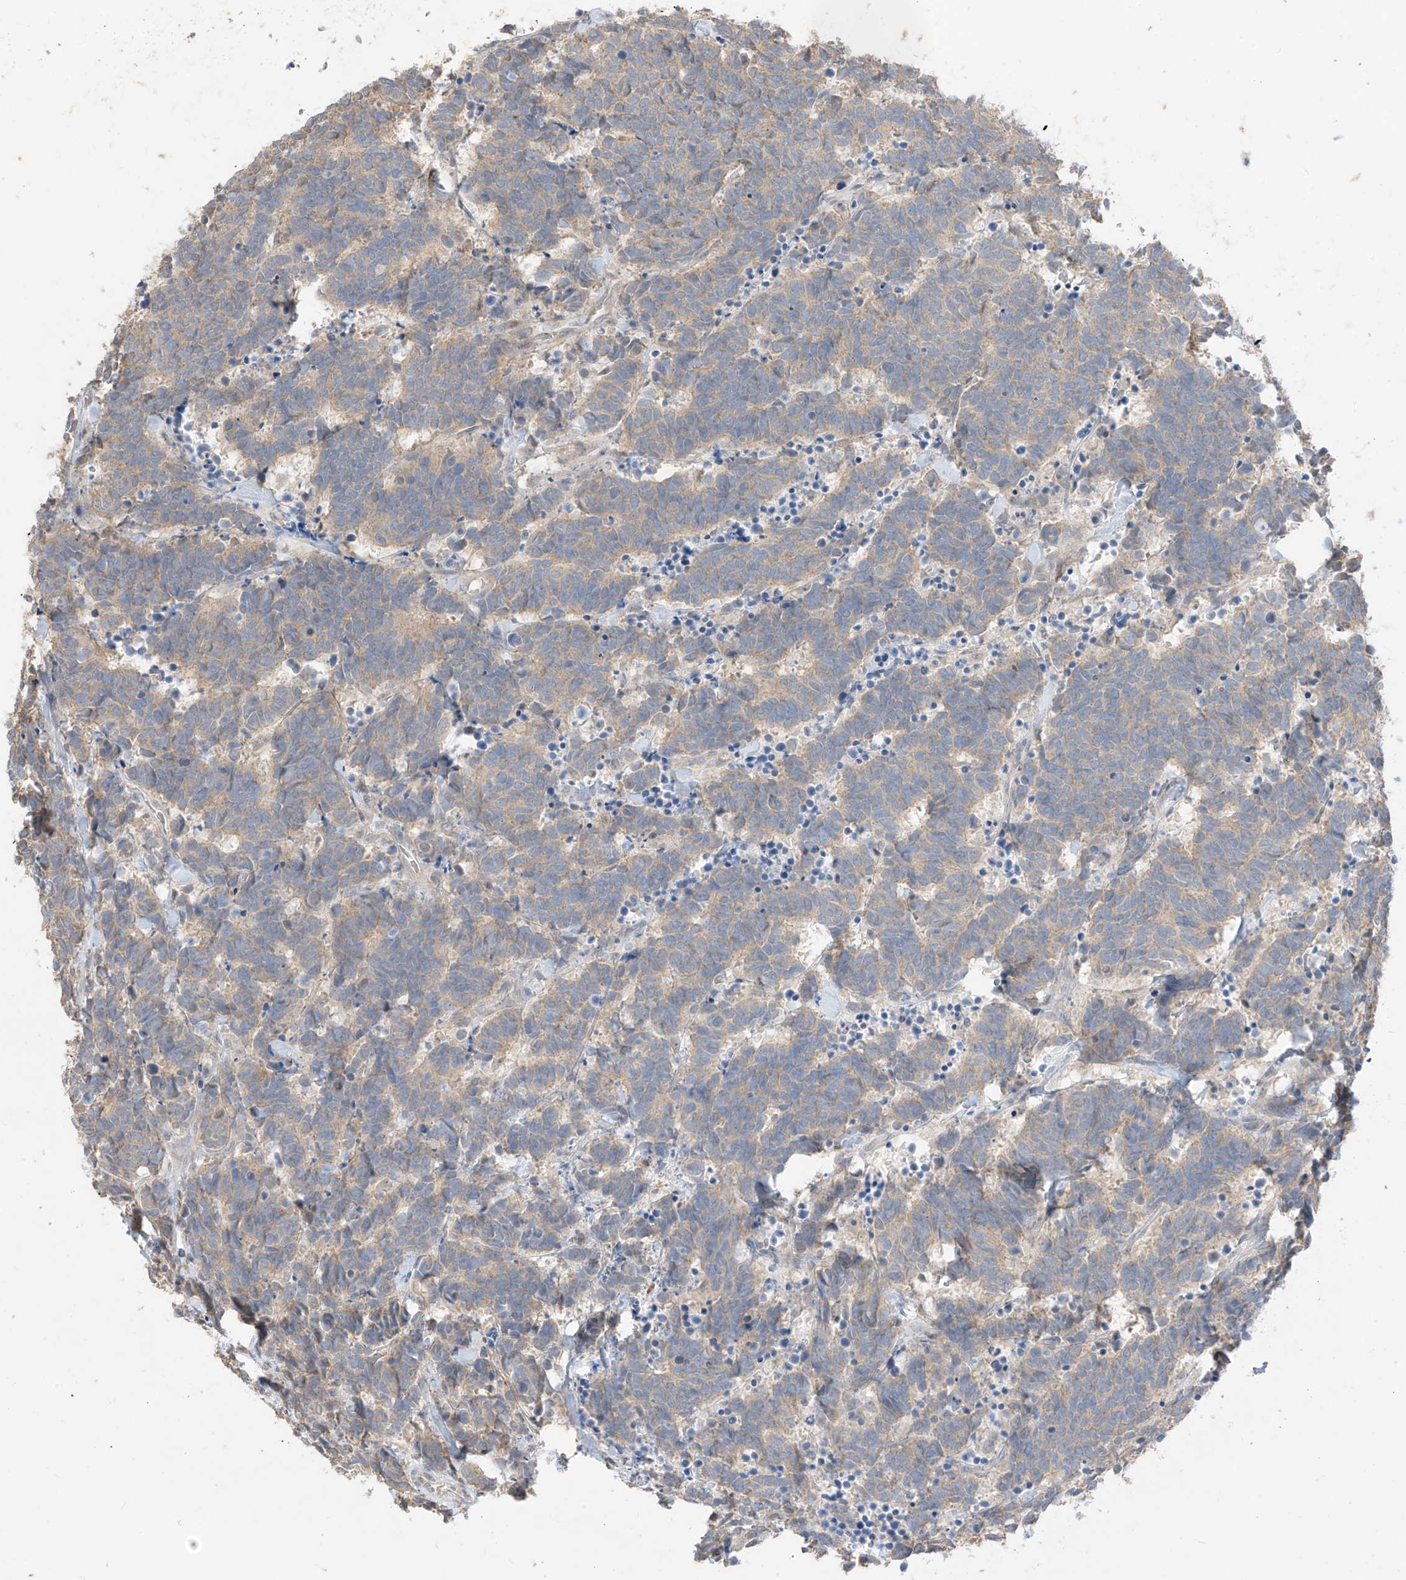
{"staining": {"intensity": "weak", "quantity": "25%-75%", "location": "cytoplasmic/membranous"}, "tissue": "carcinoid", "cell_type": "Tumor cells", "image_type": "cancer", "snomed": [{"axis": "morphology", "description": "Carcinoma, NOS"}, {"axis": "morphology", "description": "Carcinoid, malignant, NOS"}, {"axis": "topography", "description": "Urinary bladder"}], "caption": "A brown stain highlights weak cytoplasmic/membranous staining of a protein in carcinoma tumor cells.", "gene": "LATS1", "patient": {"sex": "male", "age": 57}}